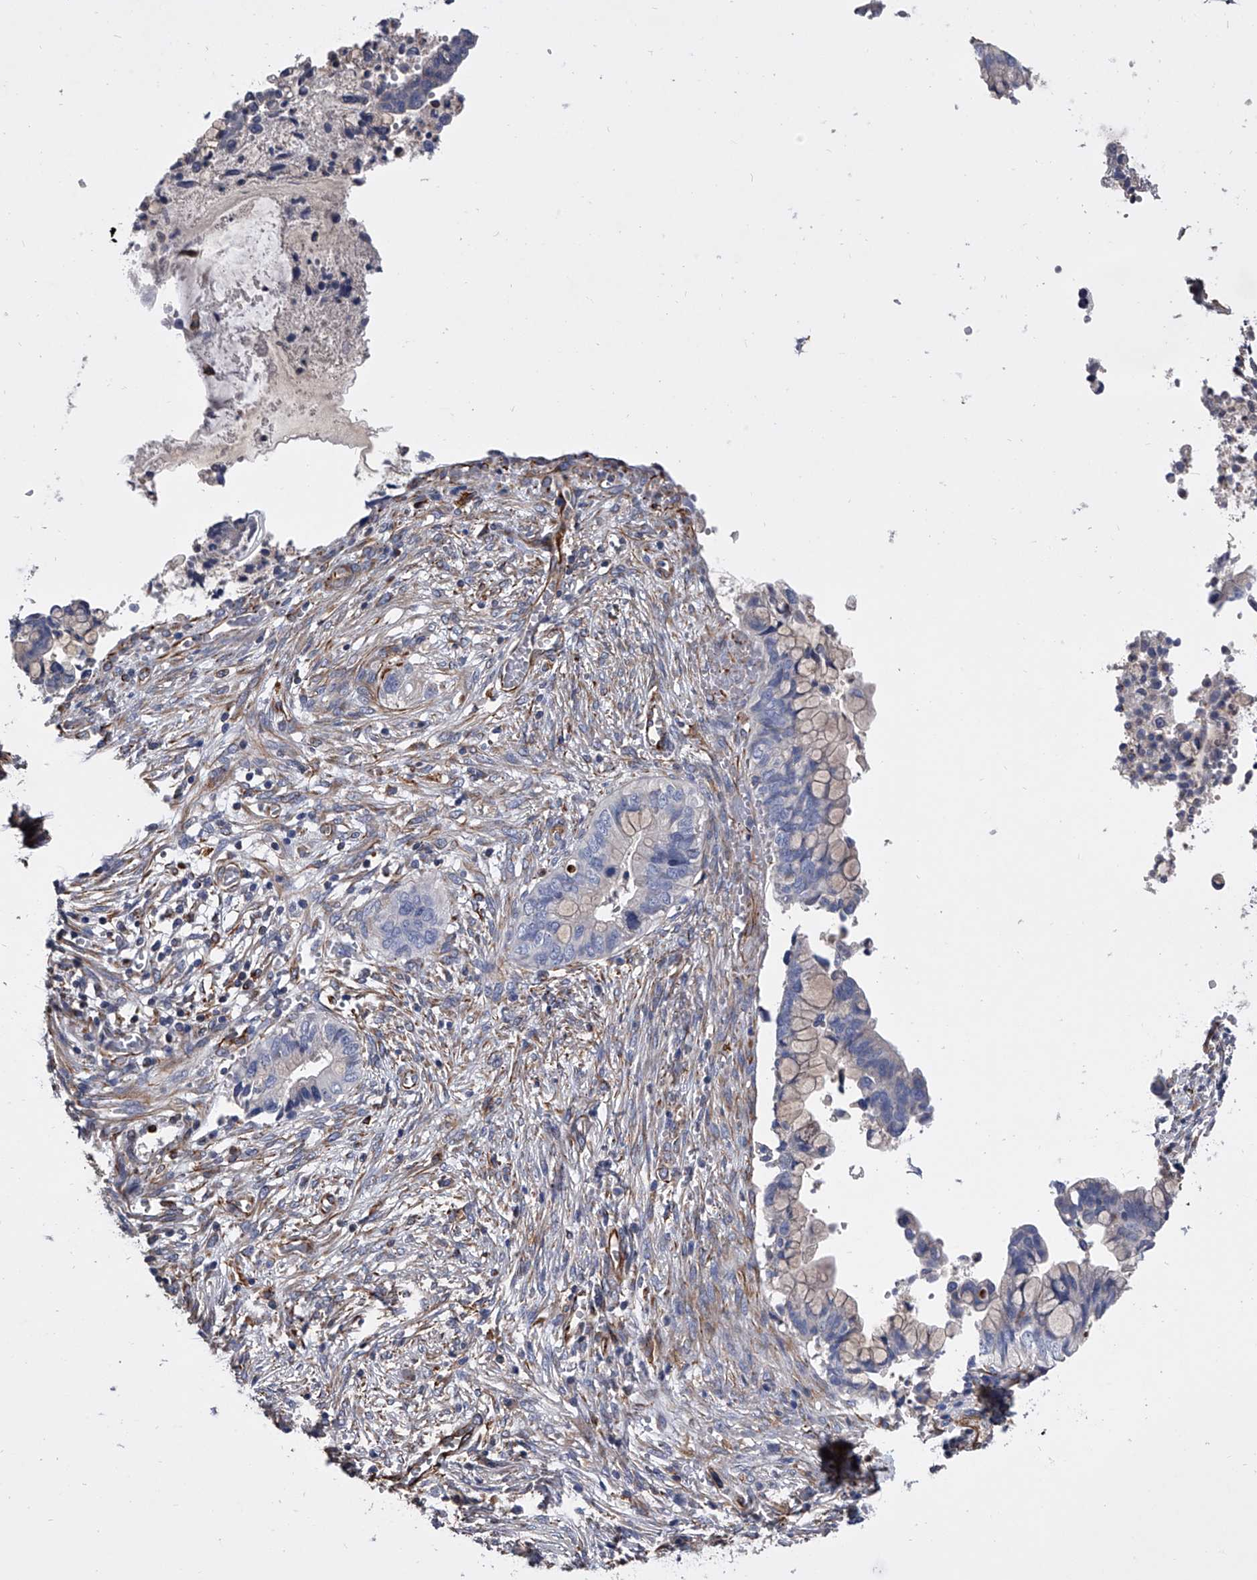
{"staining": {"intensity": "negative", "quantity": "none", "location": "none"}, "tissue": "cervical cancer", "cell_type": "Tumor cells", "image_type": "cancer", "snomed": [{"axis": "morphology", "description": "Adenocarcinoma, NOS"}, {"axis": "topography", "description": "Cervix"}], "caption": "An immunohistochemistry histopathology image of cervical adenocarcinoma is shown. There is no staining in tumor cells of cervical adenocarcinoma.", "gene": "EFCAB7", "patient": {"sex": "female", "age": 44}}